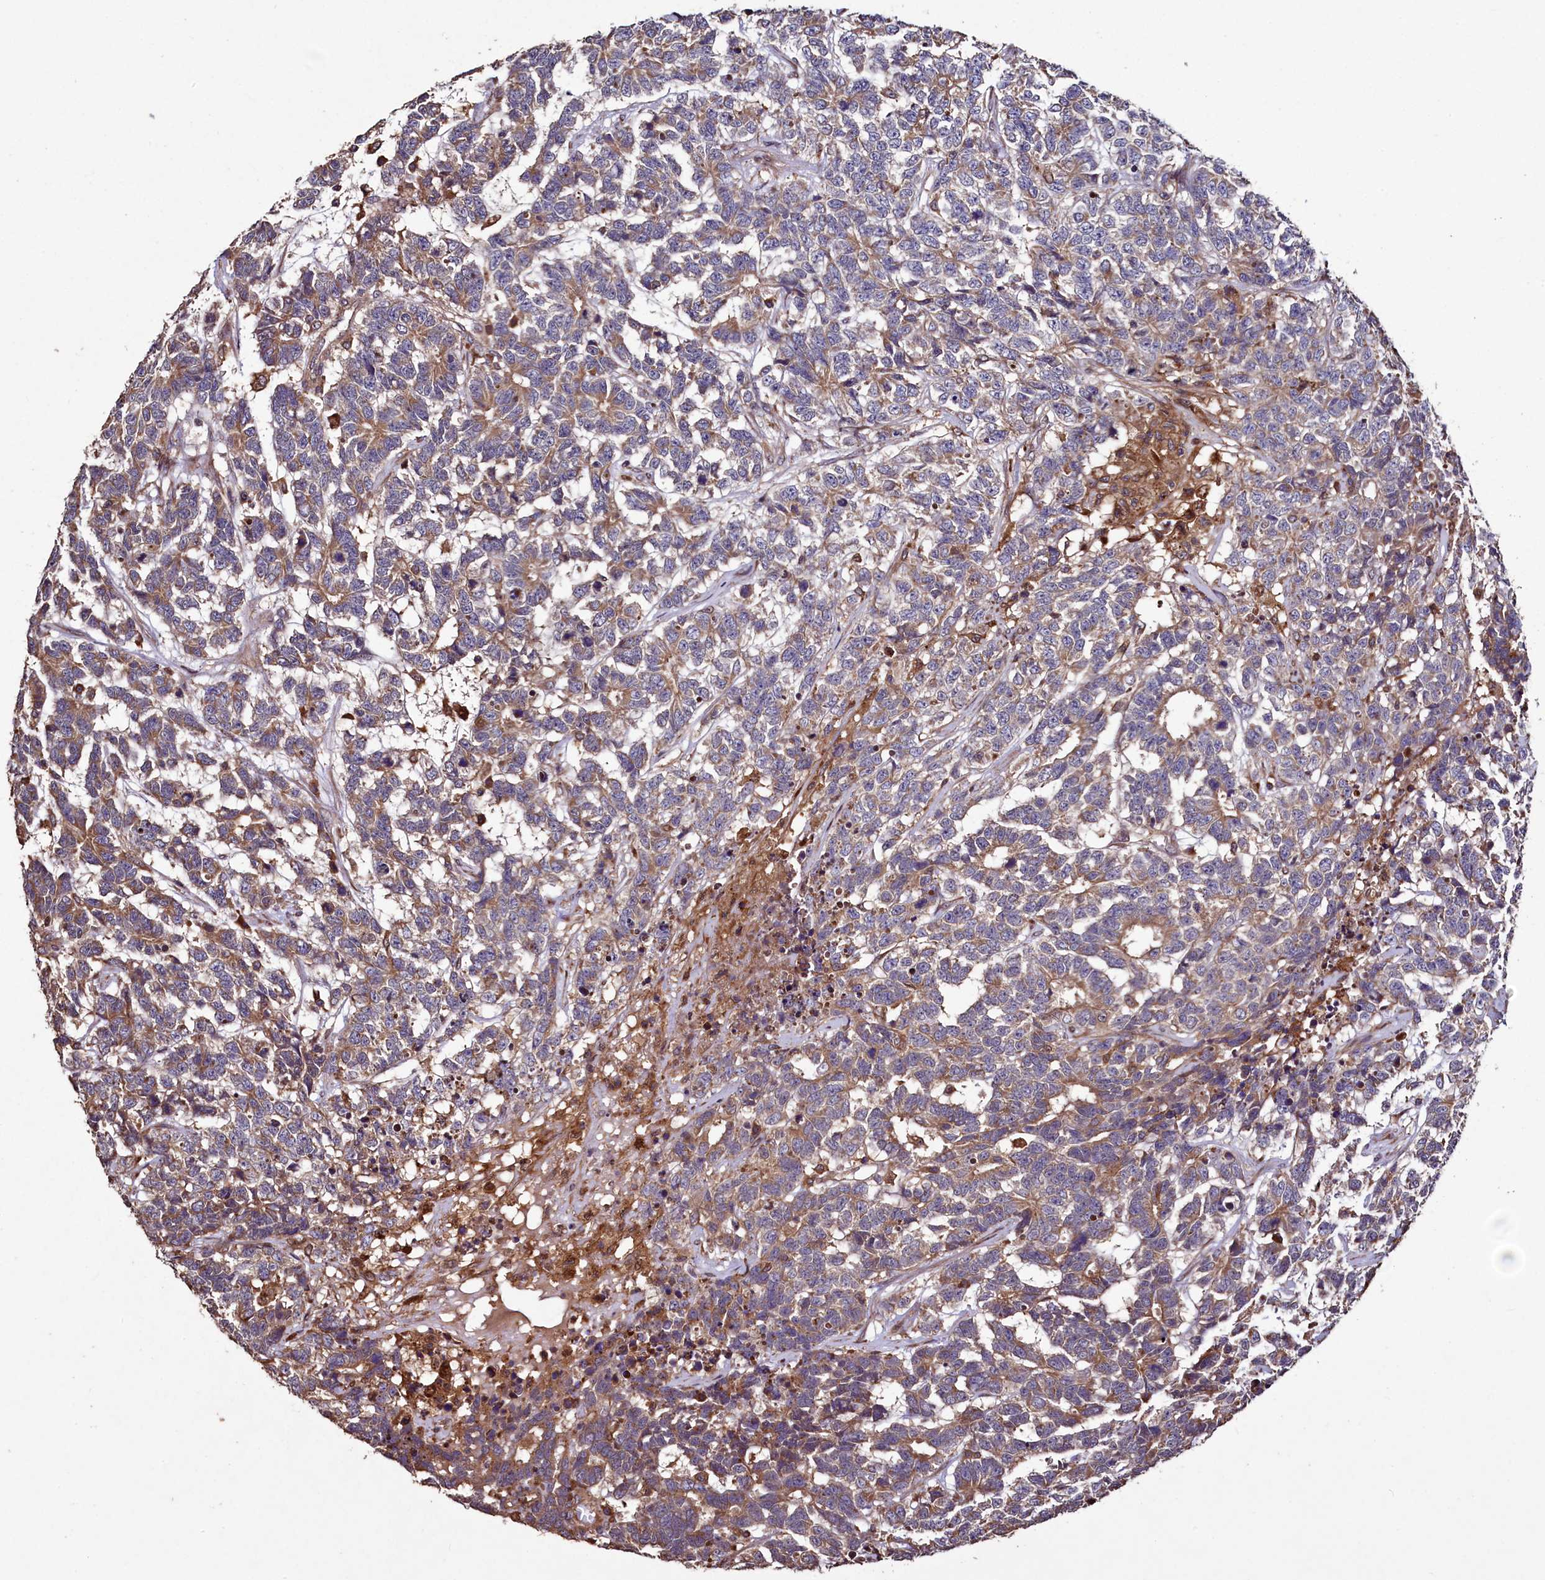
{"staining": {"intensity": "moderate", "quantity": "25%-75%", "location": "cytoplasmic/membranous"}, "tissue": "testis cancer", "cell_type": "Tumor cells", "image_type": "cancer", "snomed": [{"axis": "morphology", "description": "Carcinoma, Embryonal, NOS"}, {"axis": "topography", "description": "Testis"}], "caption": "The immunohistochemical stain highlights moderate cytoplasmic/membranous staining in tumor cells of testis embryonal carcinoma tissue.", "gene": "TMEM98", "patient": {"sex": "male", "age": 26}}